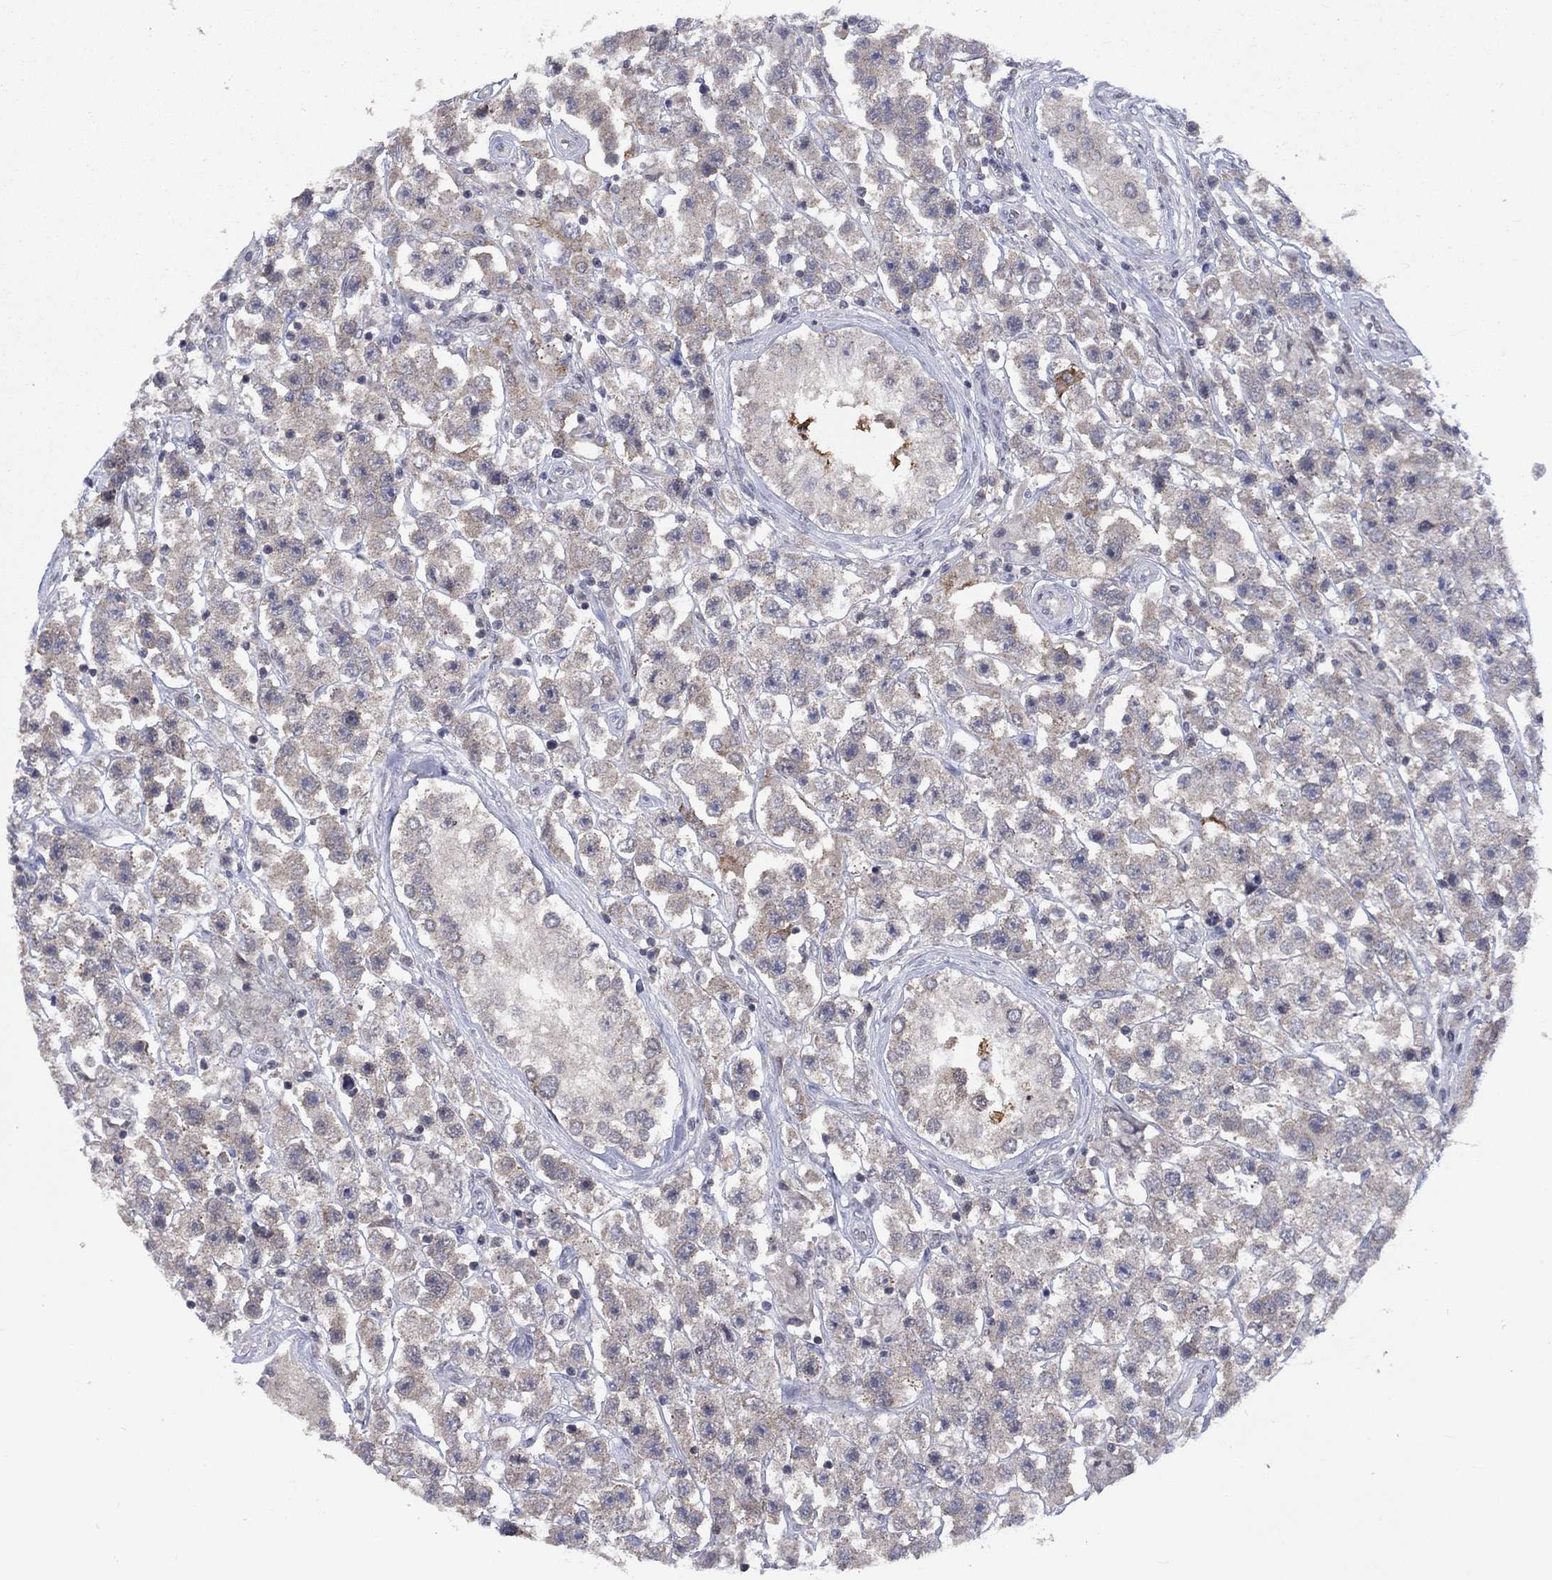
{"staining": {"intensity": "weak", "quantity": "25%-75%", "location": "cytoplasmic/membranous"}, "tissue": "testis cancer", "cell_type": "Tumor cells", "image_type": "cancer", "snomed": [{"axis": "morphology", "description": "Seminoma, NOS"}, {"axis": "topography", "description": "Testis"}], "caption": "DAB immunohistochemical staining of testis seminoma reveals weak cytoplasmic/membranous protein positivity in approximately 25%-75% of tumor cells. Using DAB (brown) and hematoxylin (blue) stains, captured at high magnification using brightfield microscopy.", "gene": "SPATA33", "patient": {"sex": "male", "age": 45}}